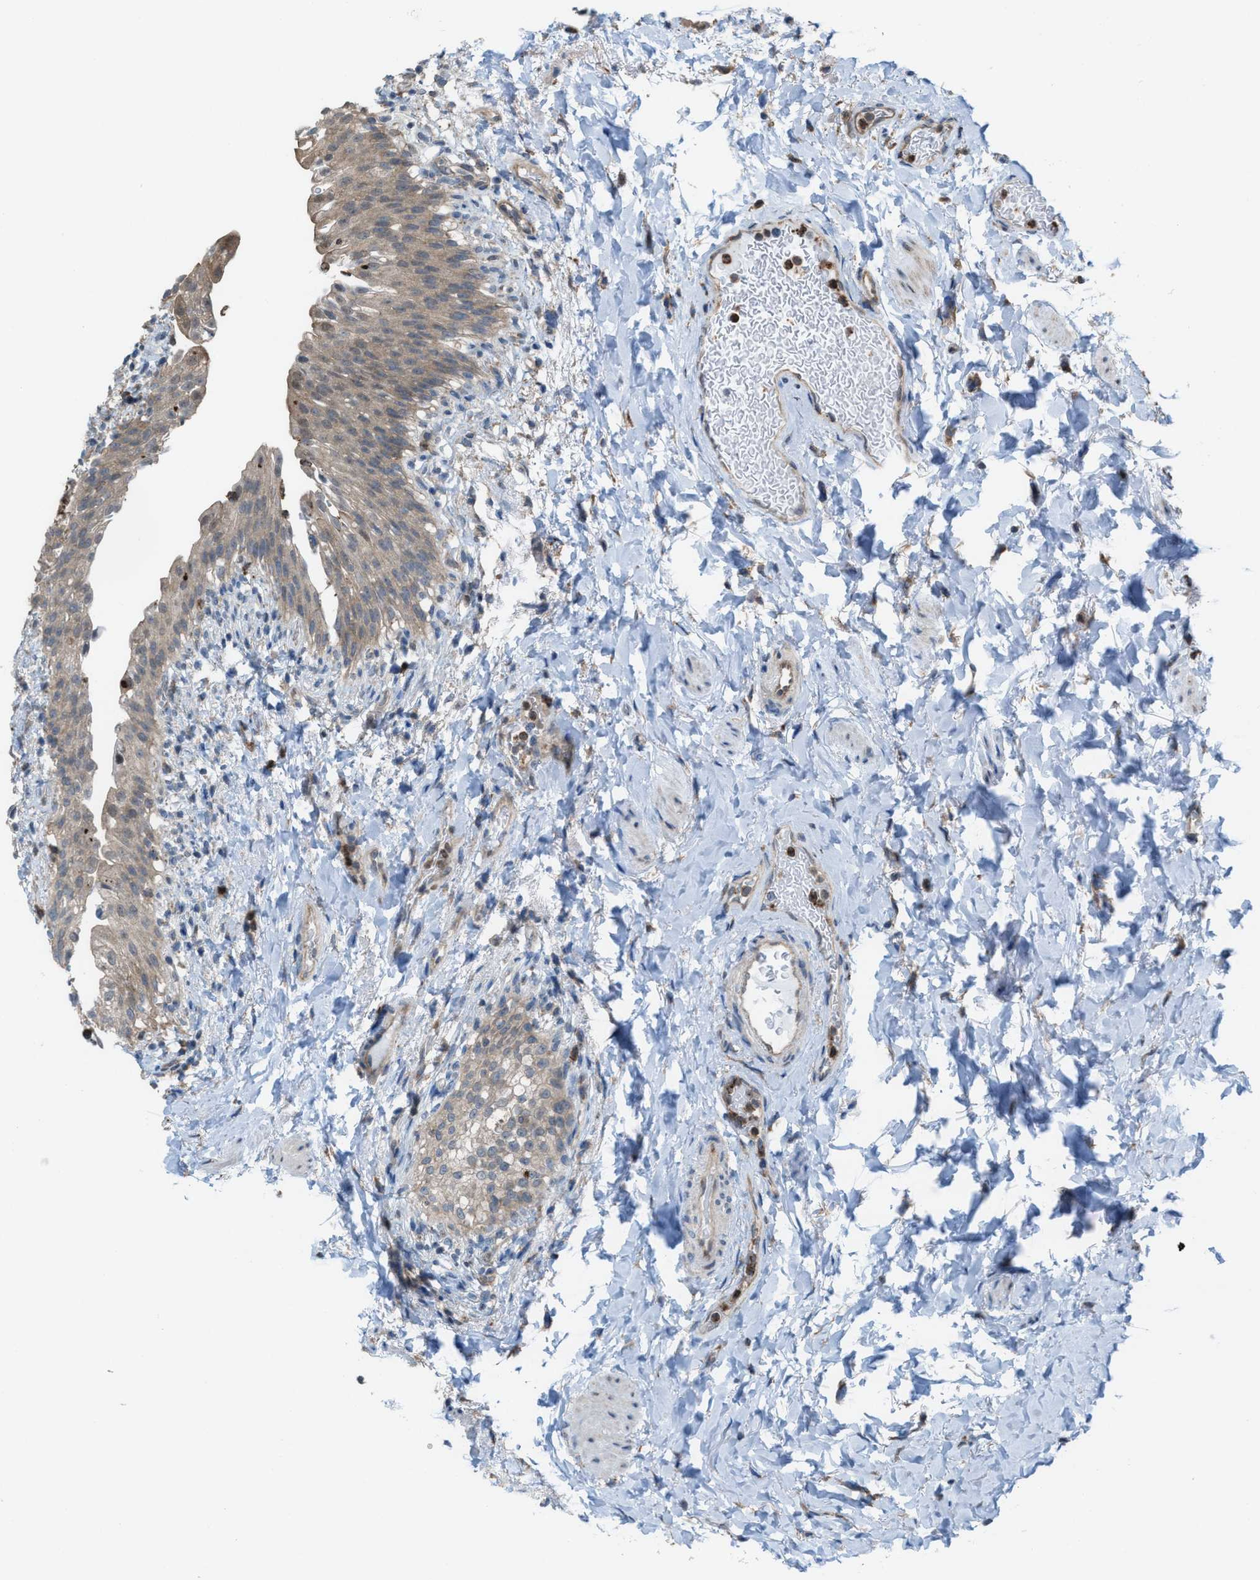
{"staining": {"intensity": "moderate", "quantity": ">75%", "location": "cytoplasmic/membranous"}, "tissue": "urinary bladder", "cell_type": "Urothelial cells", "image_type": "normal", "snomed": [{"axis": "morphology", "description": "Normal tissue, NOS"}, {"axis": "topography", "description": "Urinary bladder"}], "caption": "Protein expression analysis of normal human urinary bladder reveals moderate cytoplasmic/membranous positivity in approximately >75% of urothelial cells. (DAB (3,3'-diaminobenzidine) = brown stain, brightfield microscopy at high magnification).", "gene": "PLAA", "patient": {"sex": "female", "age": 60}}